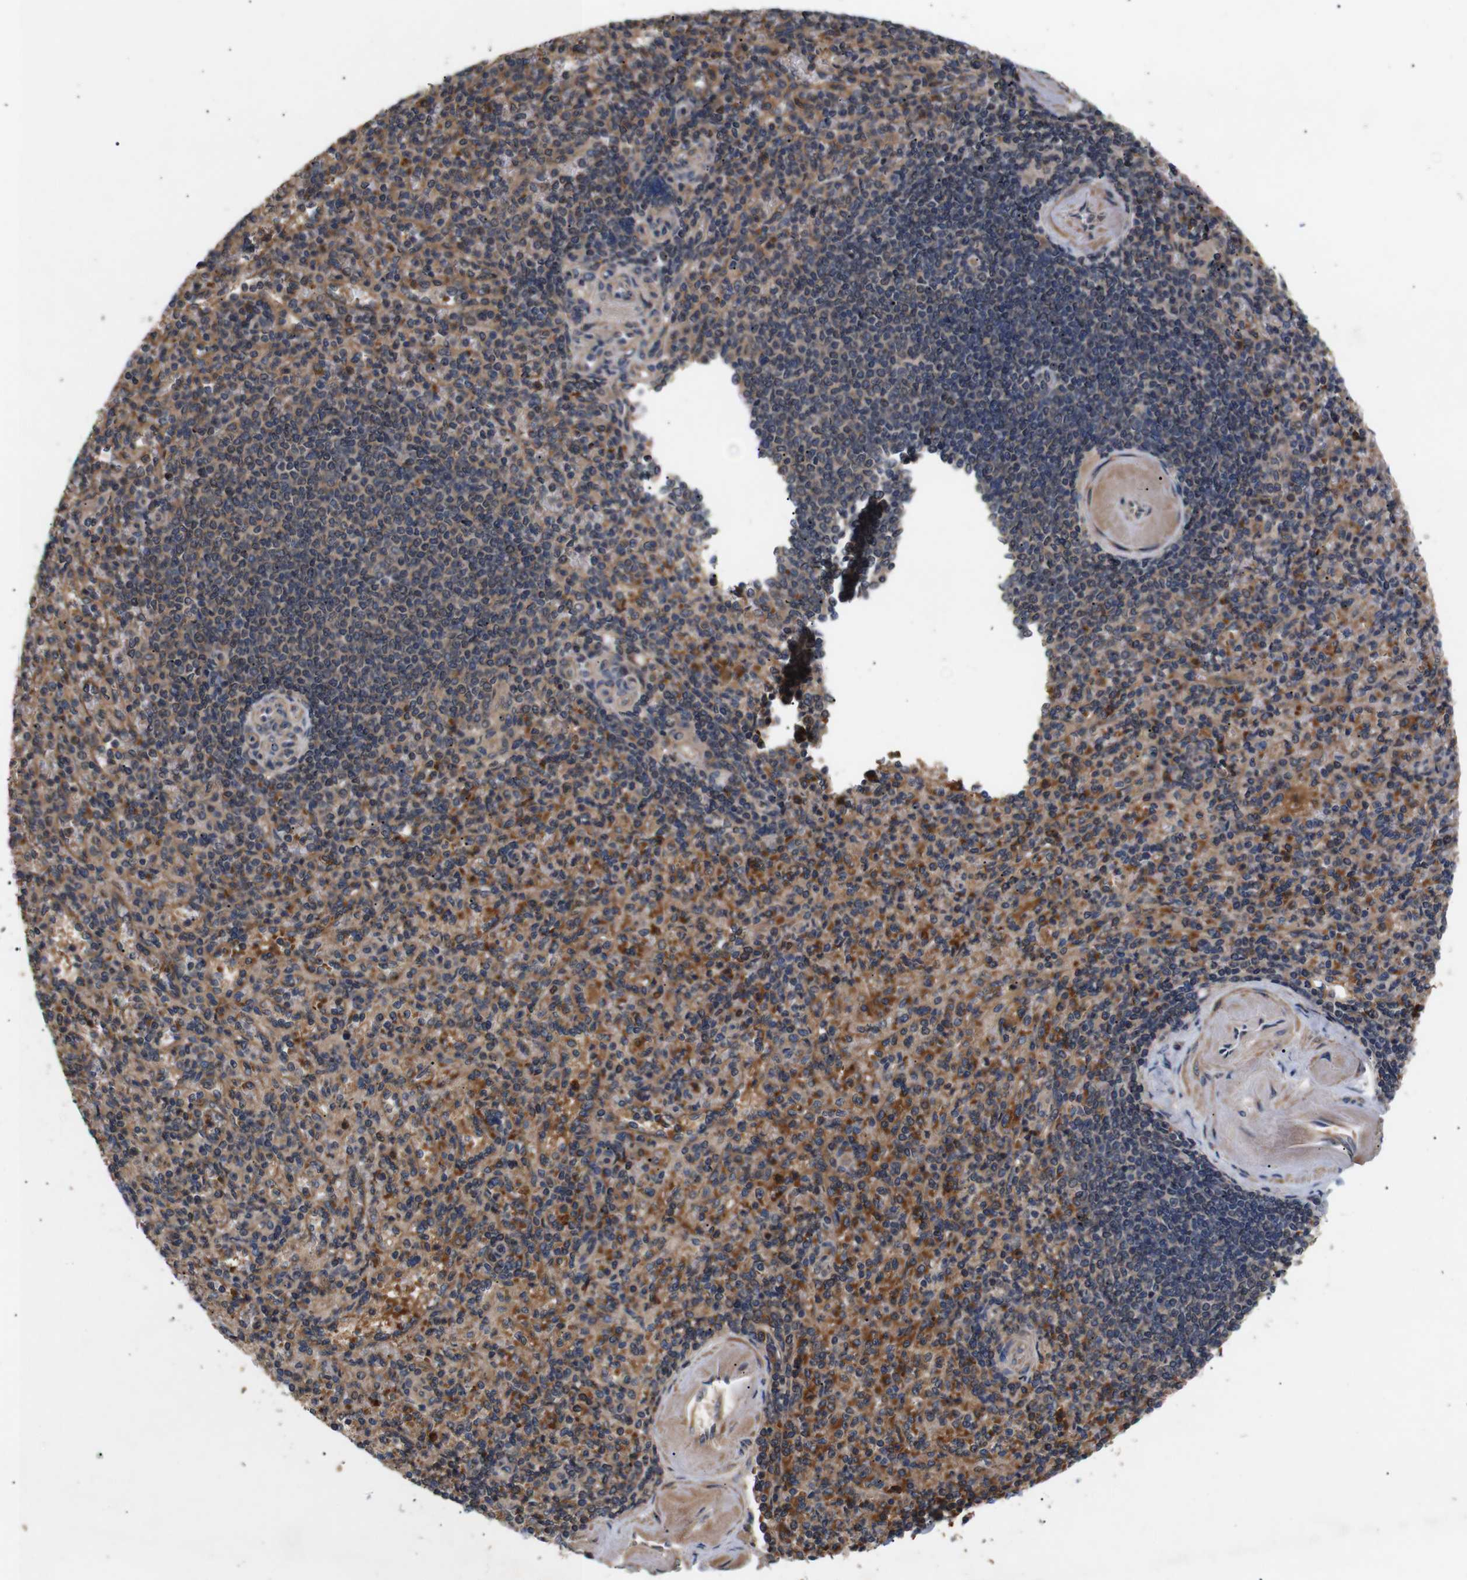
{"staining": {"intensity": "strong", "quantity": ">75%", "location": "cytoplasmic/membranous"}, "tissue": "spleen", "cell_type": "Cells in red pulp", "image_type": "normal", "snomed": [{"axis": "morphology", "description": "Normal tissue, NOS"}, {"axis": "topography", "description": "Spleen"}], "caption": "Immunohistochemical staining of normal human spleen demonstrates high levels of strong cytoplasmic/membranous expression in about >75% of cells in red pulp.", "gene": "DDR1", "patient": {"sex": "female", "age": 74}}